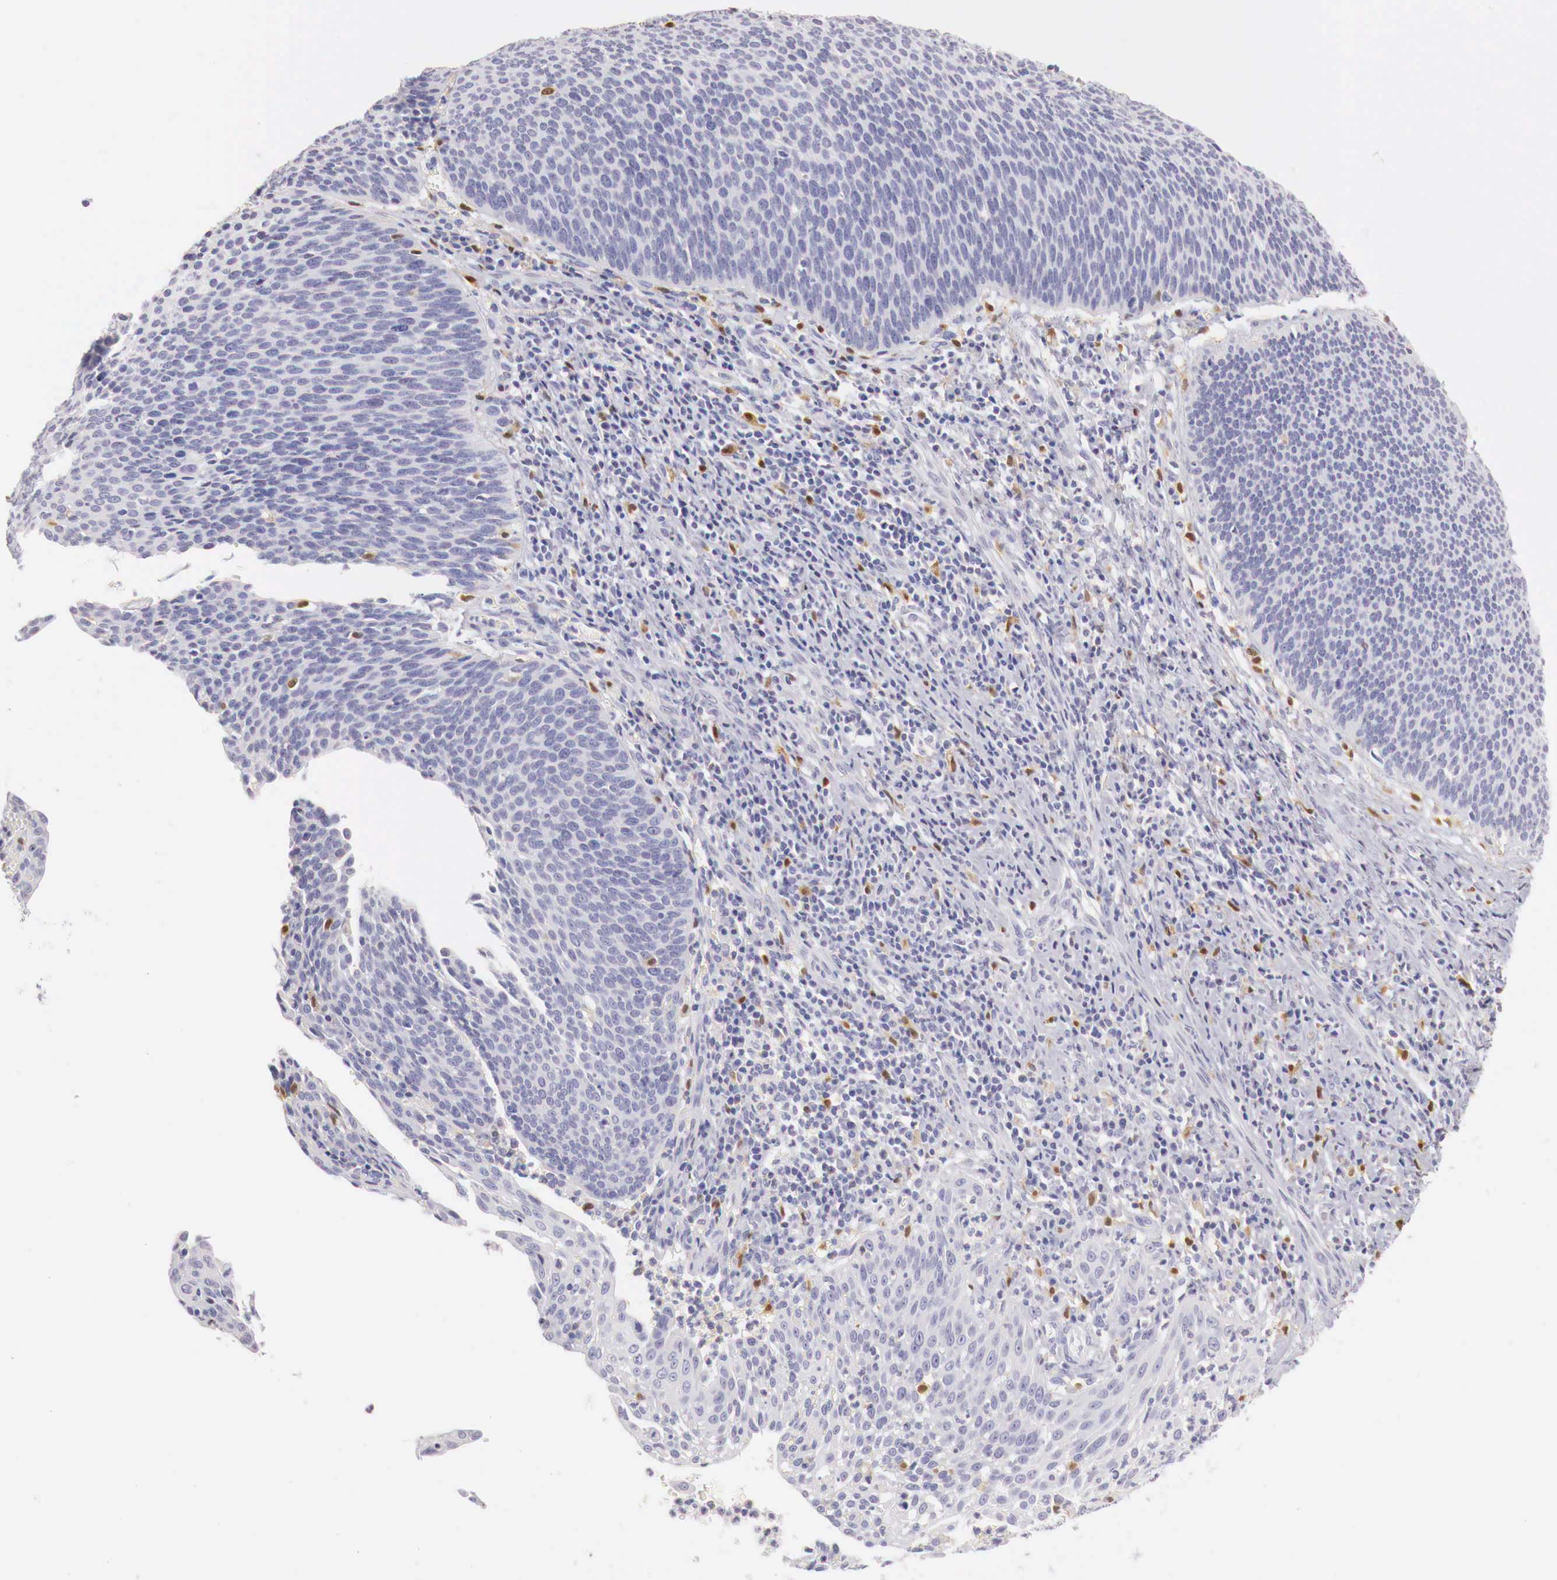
{"staining": {"intensity": "negative", "quantity": "none", "location": "none"}, "tissue": "cervical cancer", "cell_type": "Tumor cells", "image_type": "cancer", "snomed": [{"axis": "morphology", "description": "Squamous cell carcinoma, NOS"}, {"axis": "topography", "description": "Cervix"}], "caption": "An immunohistochemistry histopathology image of cervical squamous cell carcinoma is shown. There is no staining in tumor cells of cervical squamous cell carcinoma. (Brightfield microscopy of DAB immunohistochemistry at high magnification).", "gene": "RENBP", "patient": {"sex": "female", "age": 41}}